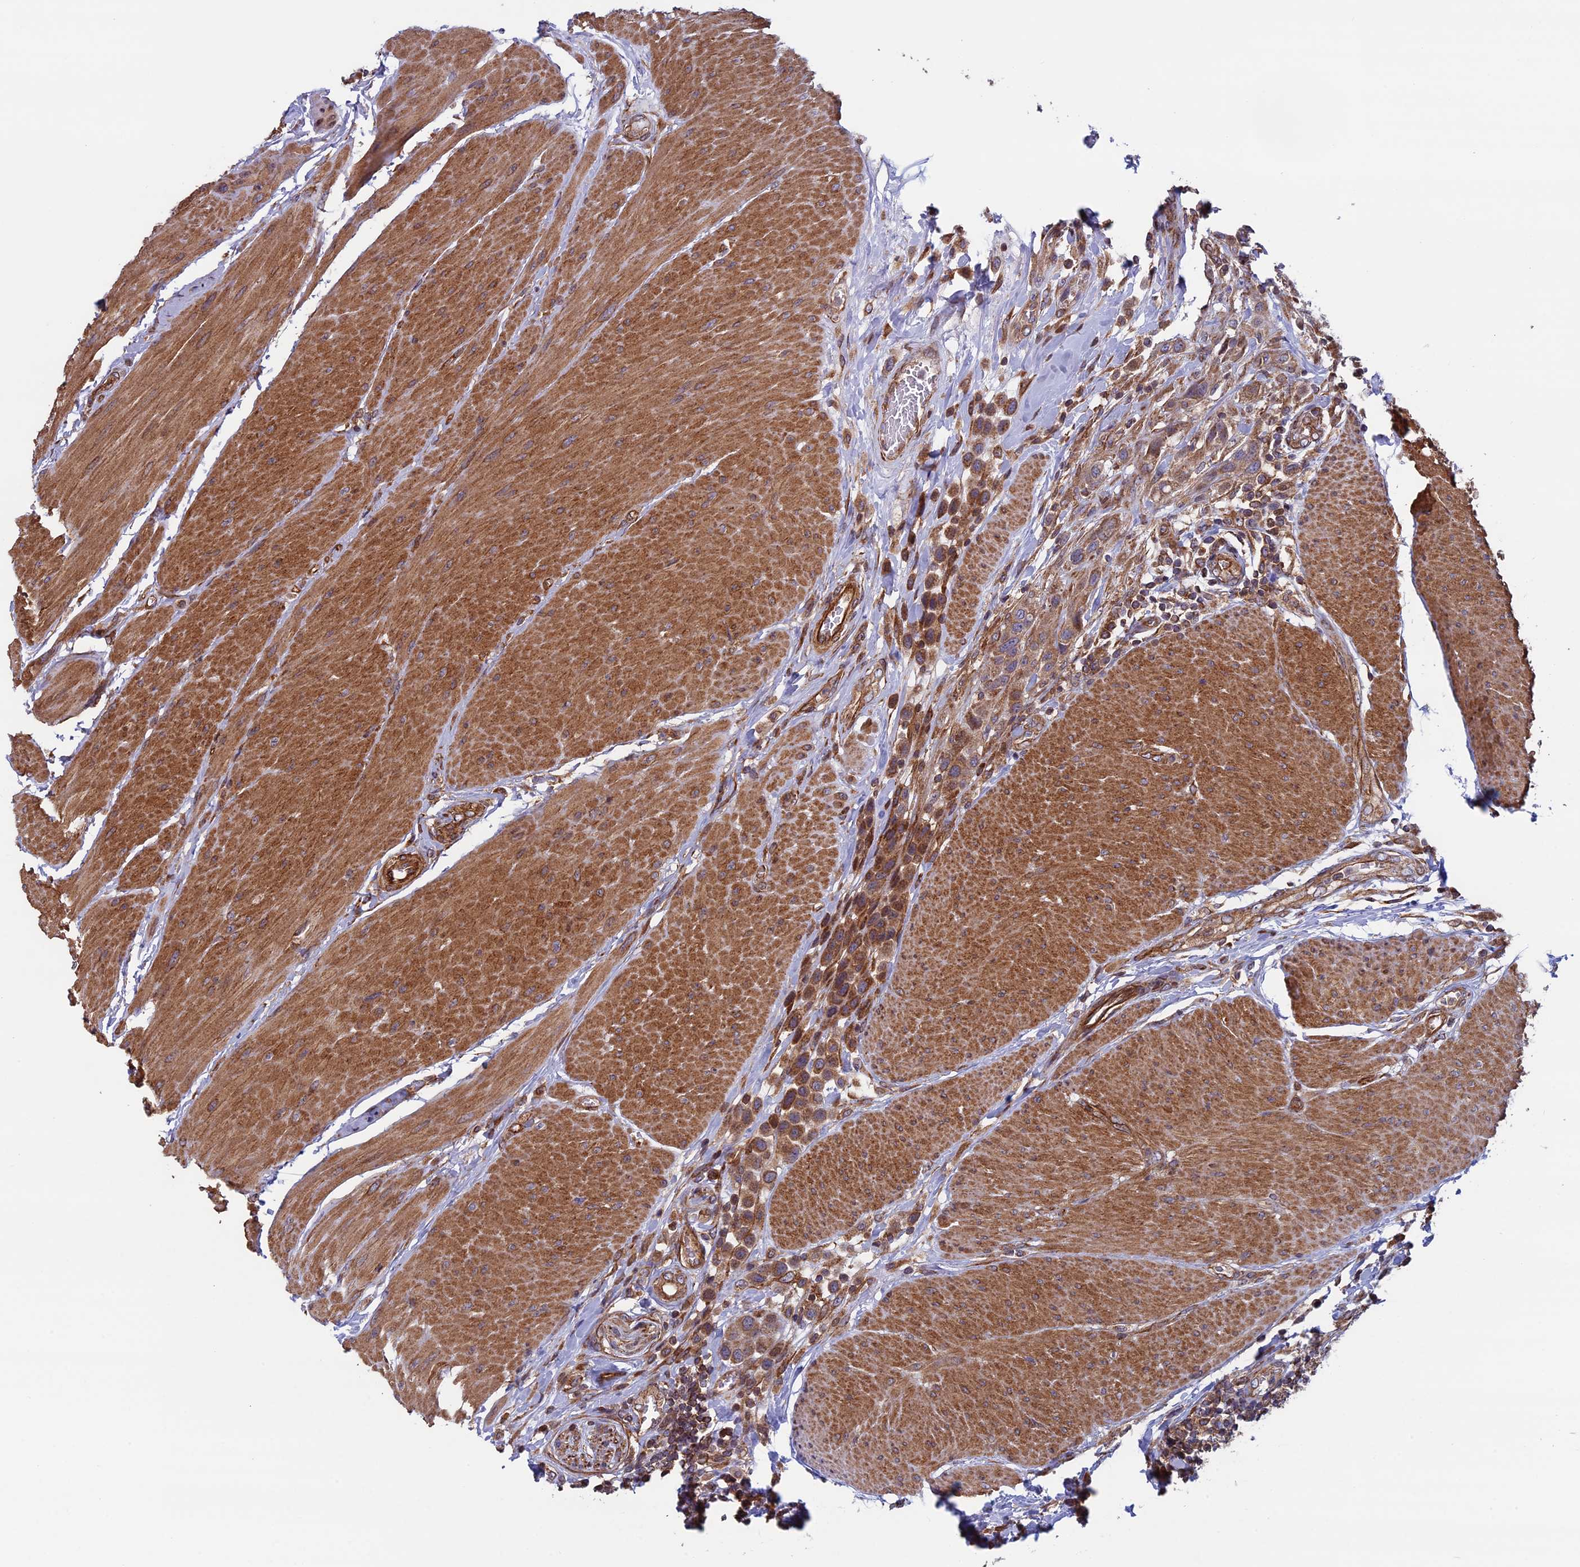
{"staining": {"intensity": "moderate", "quantity": ">75%", "location": "cytoplasmic/membranous"}, "tissue": "urothelial cancer", "cell_type": "Tumor cells", "image_type": "cancer", "snomed": [{"axis": "morphology", "description": "Urothelial carcinoma, High grade"}, {"axis": "topography", "description": "Urinary bladder"}], "caption": "Protein staining shows moderate cytoplasmic/membranous positivity in about >75% of tumor cells in urothelial cancer.", "gene": "CCDC8", "patient": {"sex": "male", "age": 50}}